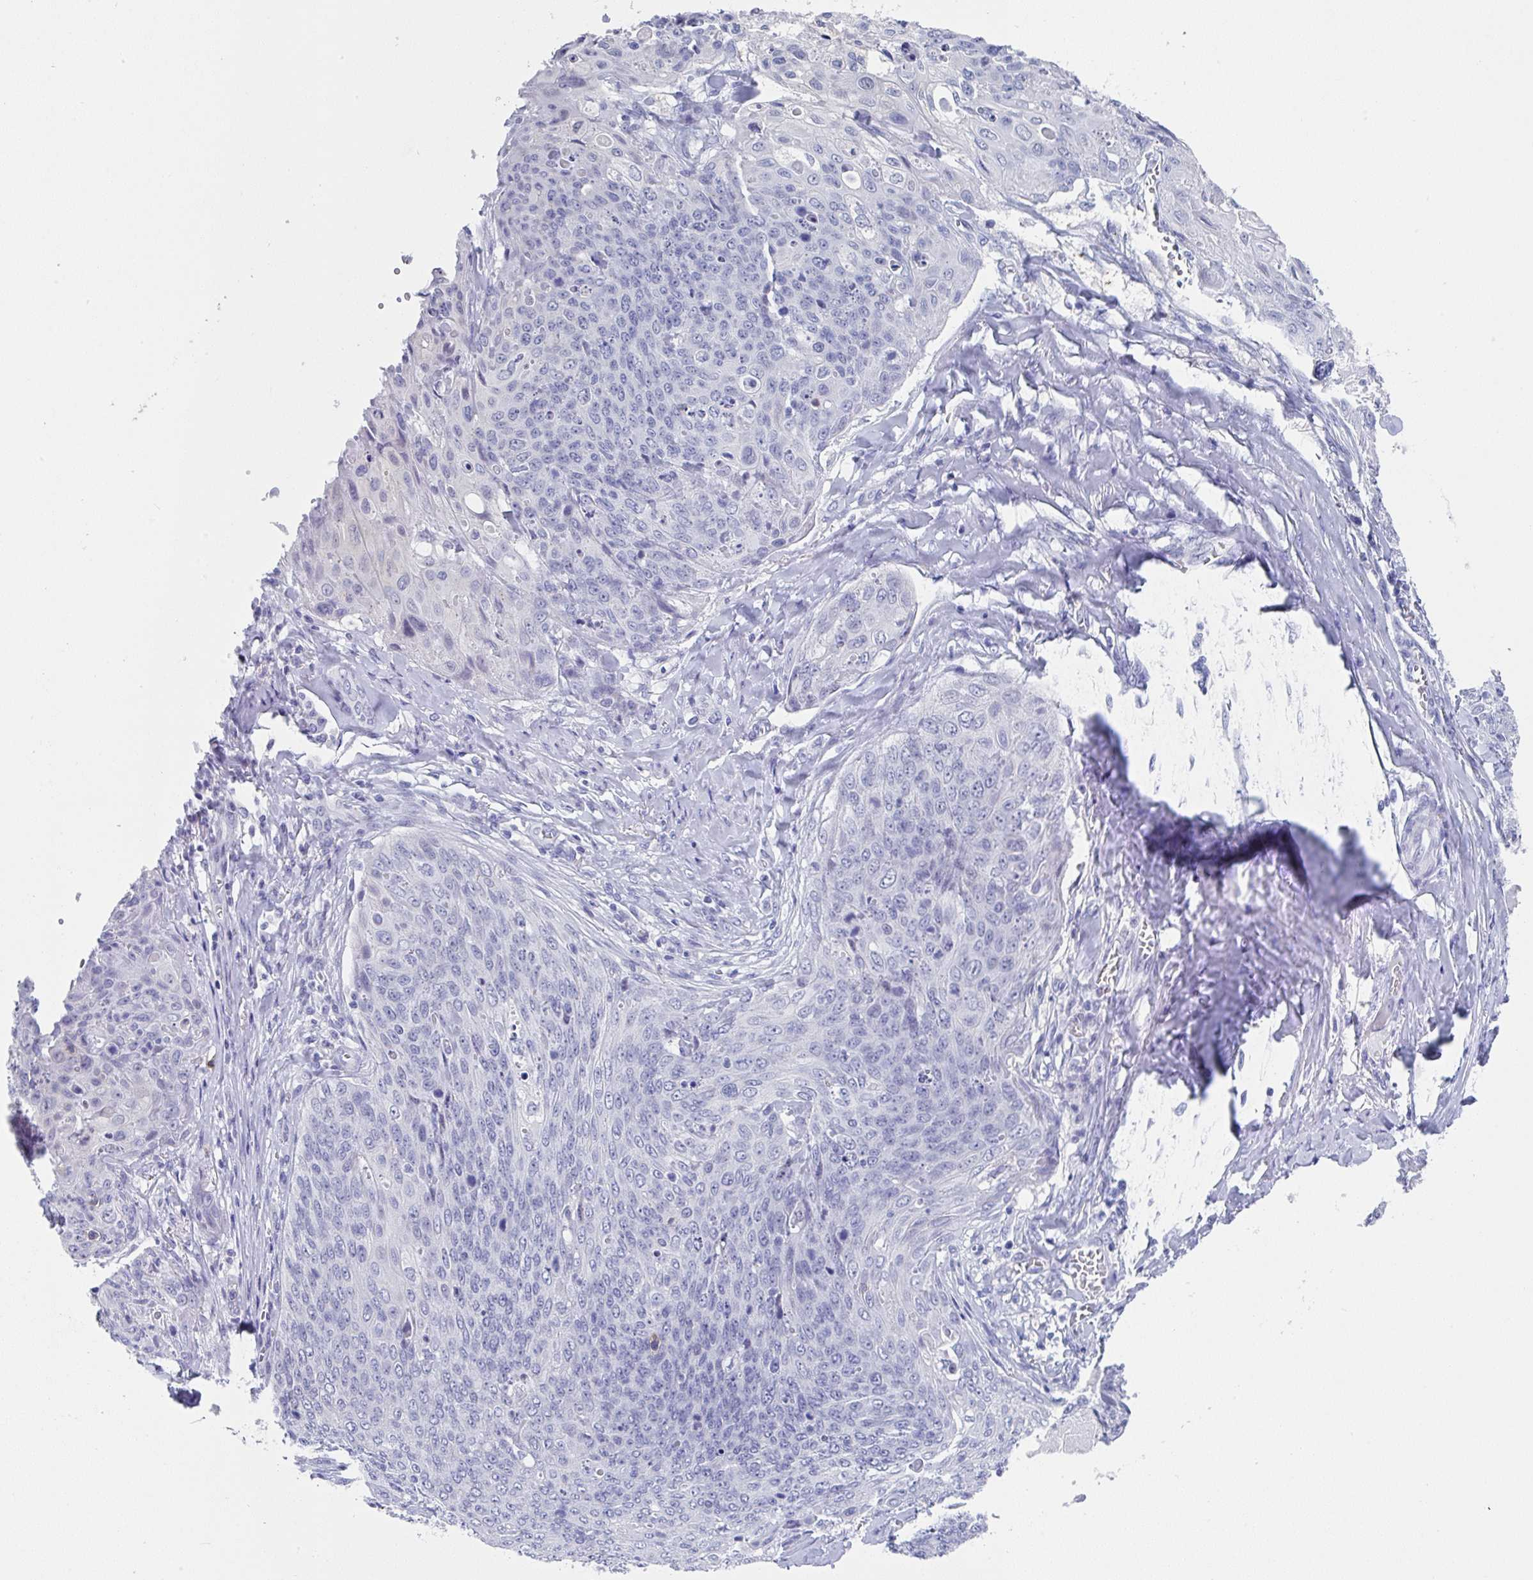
{"staining": {"intensity": "negative", "quantity": "none", "location": "none"}, "tissue": "skin cancer", "cell_type": "Tumor cells", "image_type": "cancer", "snomed": [{"axis": "morphology", "description": "Squamous cell carcinoma, NOS"}, {"axis": "topography", "description": "Skin"}, {"axis": "topography", "description": "Vulva"}], "caption": "Tumor cells are negative for brown protein staining in squamous cell carcinoma (skin).", "gene": "TNFRSF8", "patient": {"sex": "female", "age": 85}}